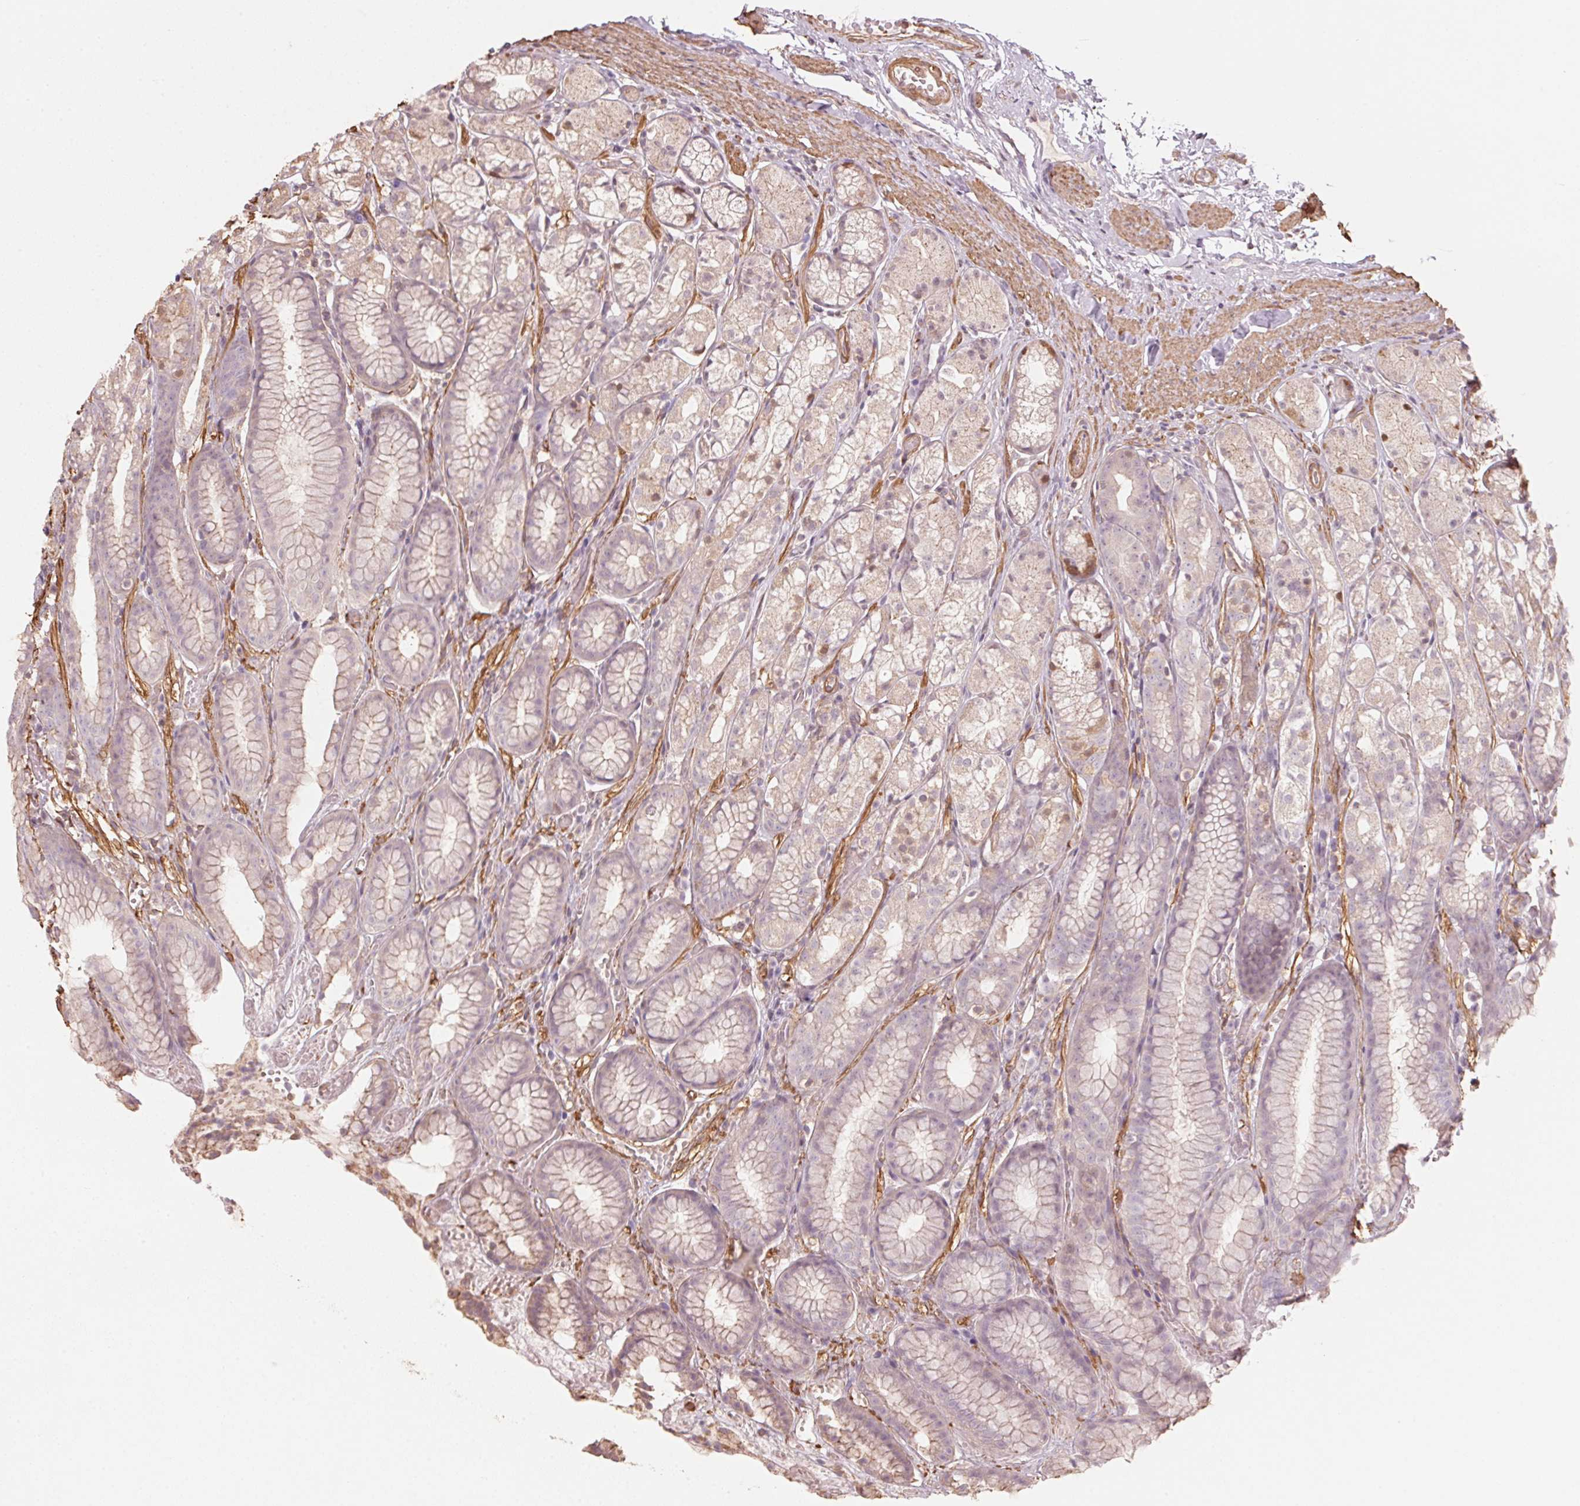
{"staining": {"intensity": "weak", "quantity": "<25%", "location": "cytoplasmic/membranous"}, "tissue": "stomach", "cell_type": "Glandular cells", "image_type": "normal", "snomed": [{"axis": "morphology", "description": "Normal tissue, NOS"}, {"axis": "topography", "description": "Stomach"}], "caption": "Glandular cells show no significant protein positivity in benign stomach. (DAB (3,3'-diaminobenzidine) IHC visualized using brightfield microscopy, high magnification).", "gene": "QDPR", "patient": {"sex": "male", "age": 70}}